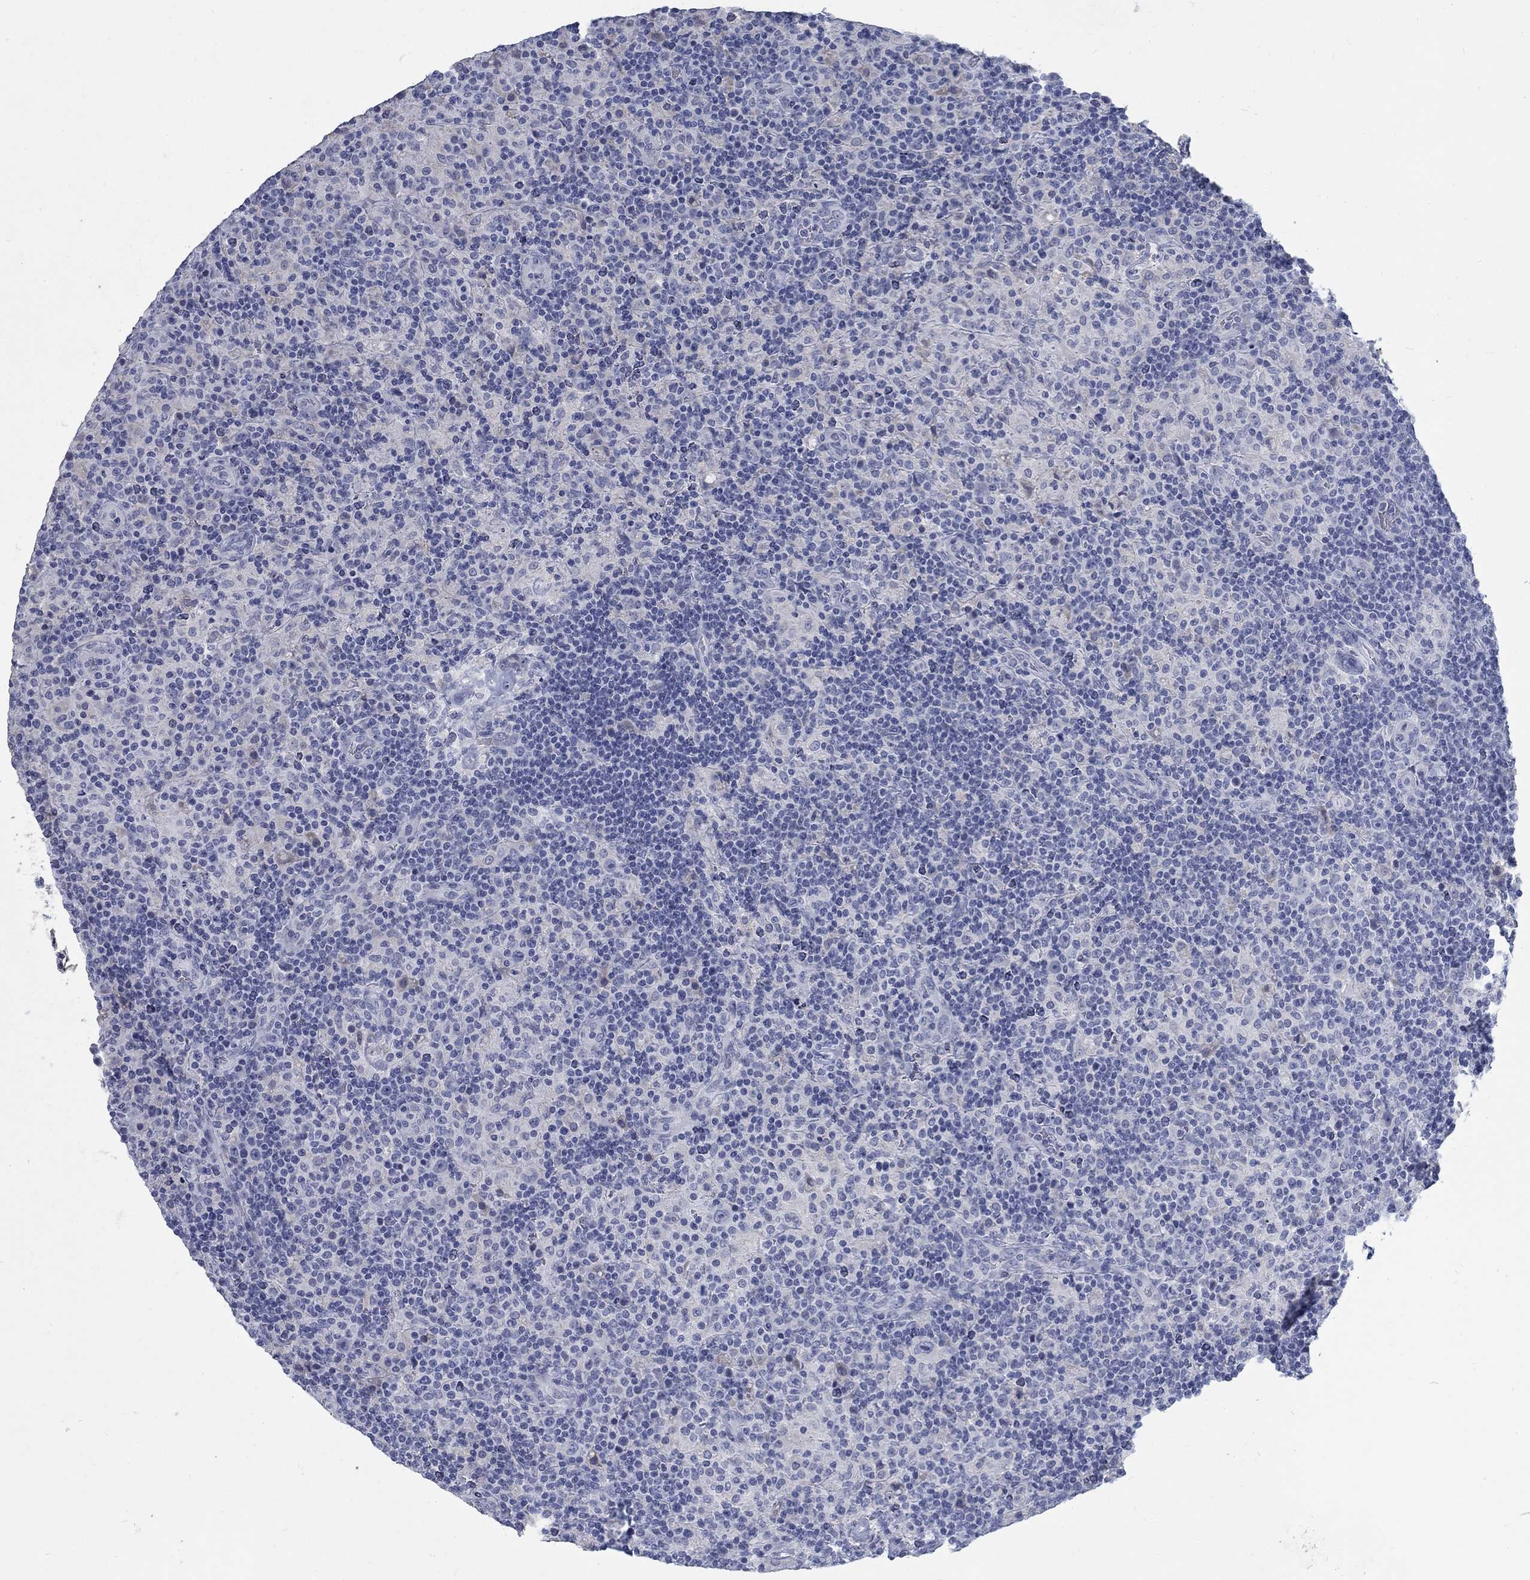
{"staining": {"intensity": "negative", "quantity": "none", "location": "none"}, "tissue": "lymphoma", "cell_type": "Tumor cells", "image_type": "cancer", "snomed": [{"axis": "morphology", "description": "Hodgkin's disease, NOS"}, {"axis": "topography", "description": "Lymph node"}], "caption": "Tumor cells are negative for brown protein staining in Hodgkin's disease.", "gene": "RFTN2", "patient": {"sex": "male", "age": 70}}